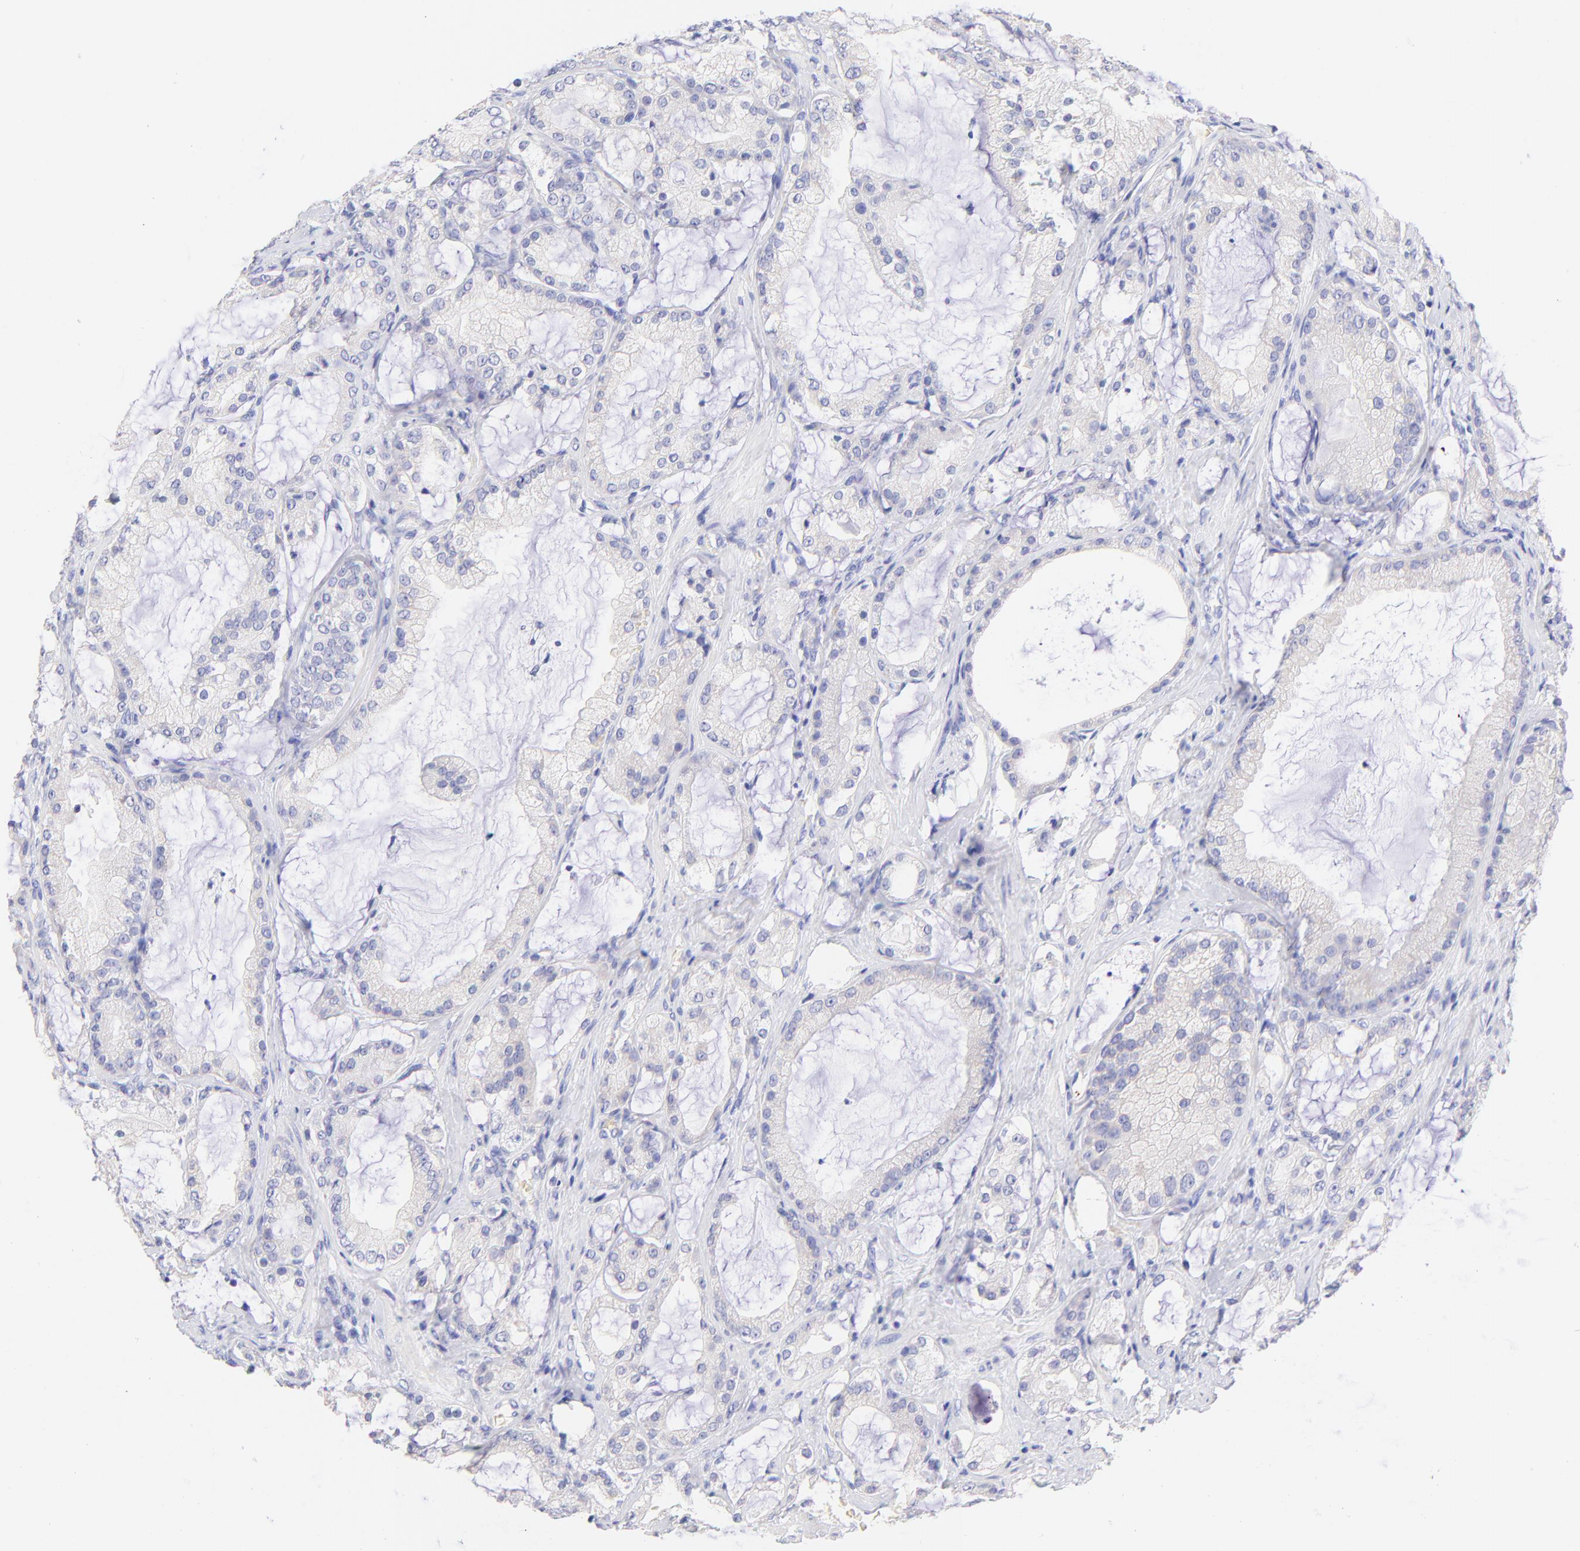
{"staining": {"intensity": "negative", "quantity": "none", "location": "none"}, "tissue": "prostate cancer", "cell_type": "Tumor cells", "image_type": "cancer", "snomed": [{"axis": "morphology", "description": "Adenocarcinoma, Medium grade"}, {"axis": "topography", "description": "Prostate"}], "caption": "DAB immunohistochemical staining of prostate cancer (medium-grade adenocarcinoma) reveals no significant expression in tumor cells.", "gene": "FRMPD3", "patient": {"sex": "male", "age": 70}}